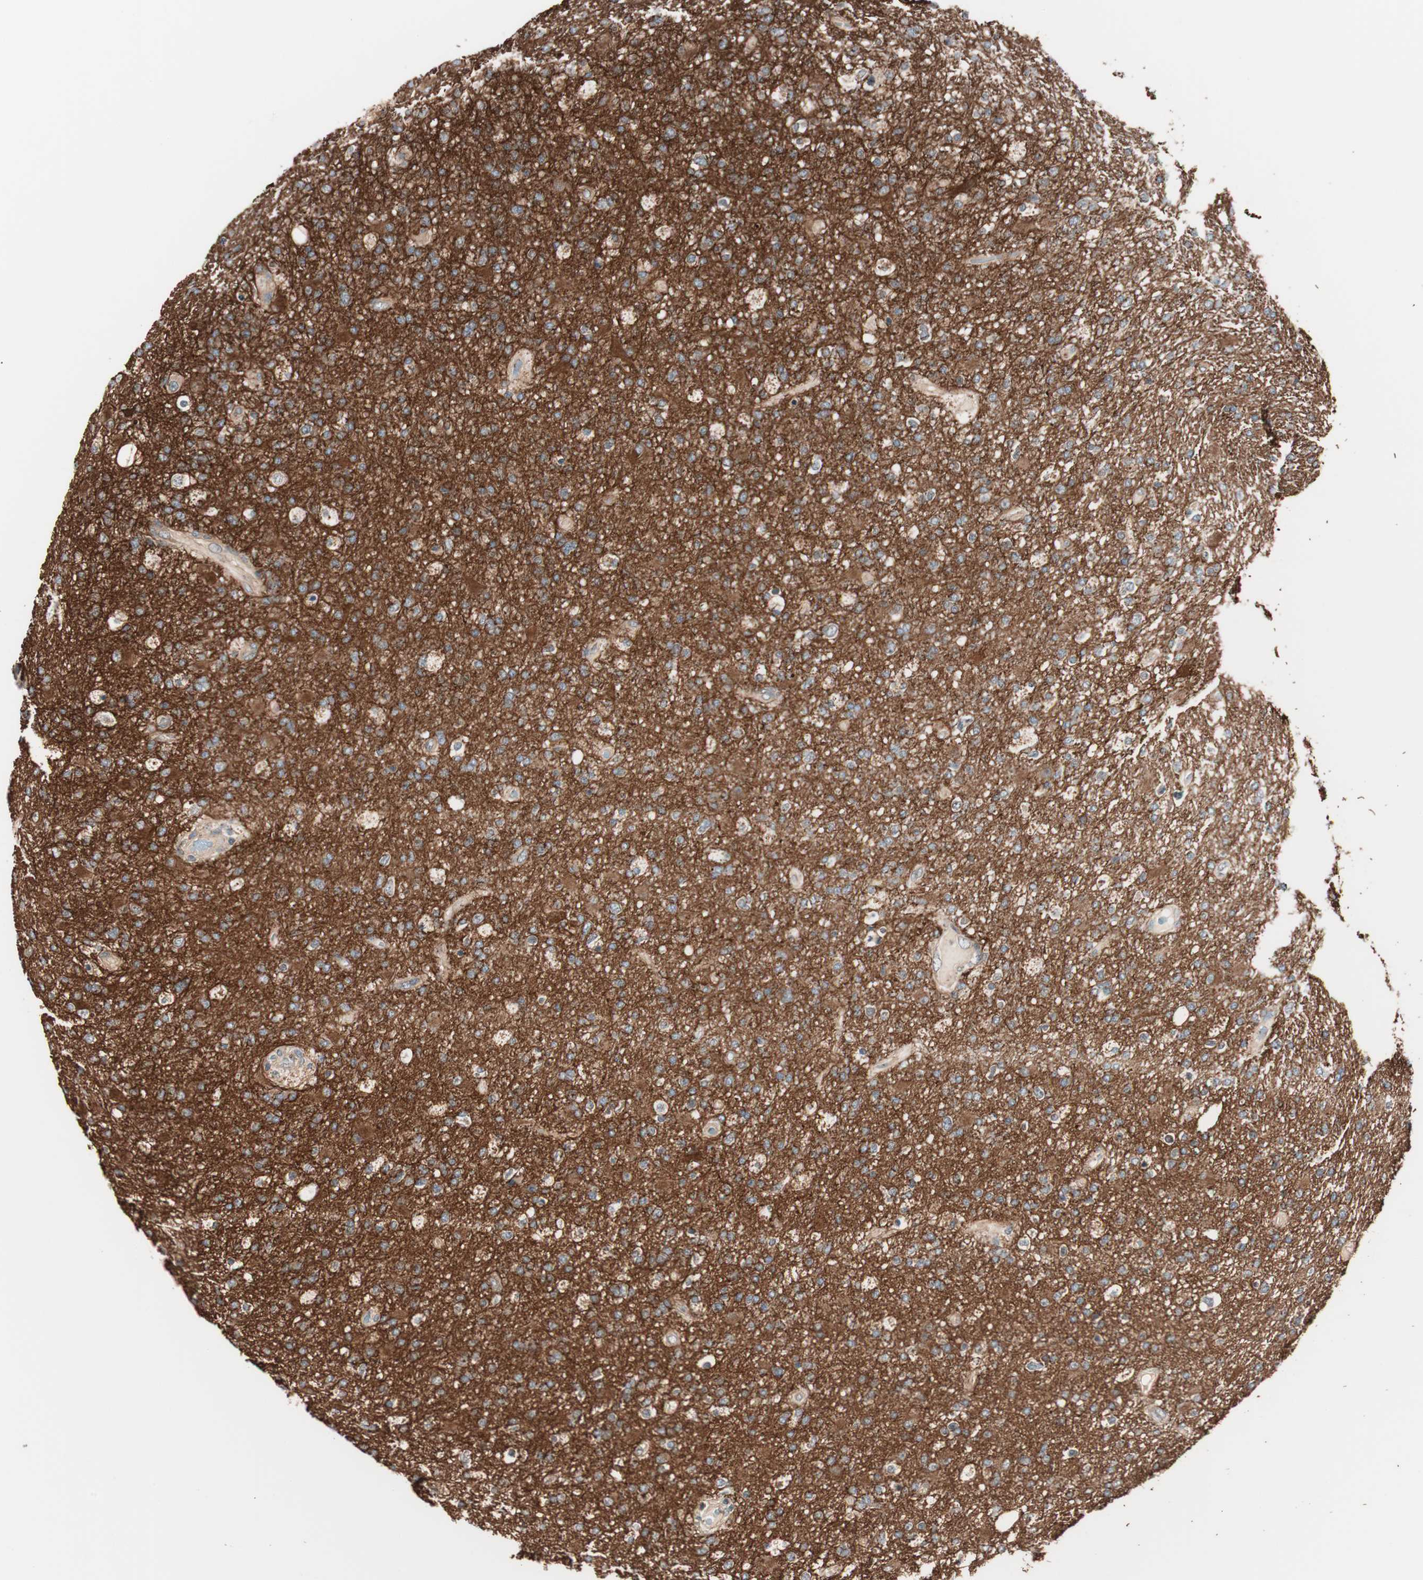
{"staining": {"intensity": "strong", "quantity": ">75%", "location": "cytoplasmic/membranous"}, "tissue": "glioma", "cell_type": "Tumor cells", "image_type": "cancer", "snomed": [{"axis": "morphology", "description": "Glioma, malignant, High grade"}, {"axis": "topography", "description": "Brain"}], "caption": "This histopathology image displays IHC staining of human malignant glioma (high-grade), with high strong cytoplasmic/membranous positivity in about >75% of tumor cells.", "gene": "TSG101", "patient": {"sex": "male", "age": 33}}